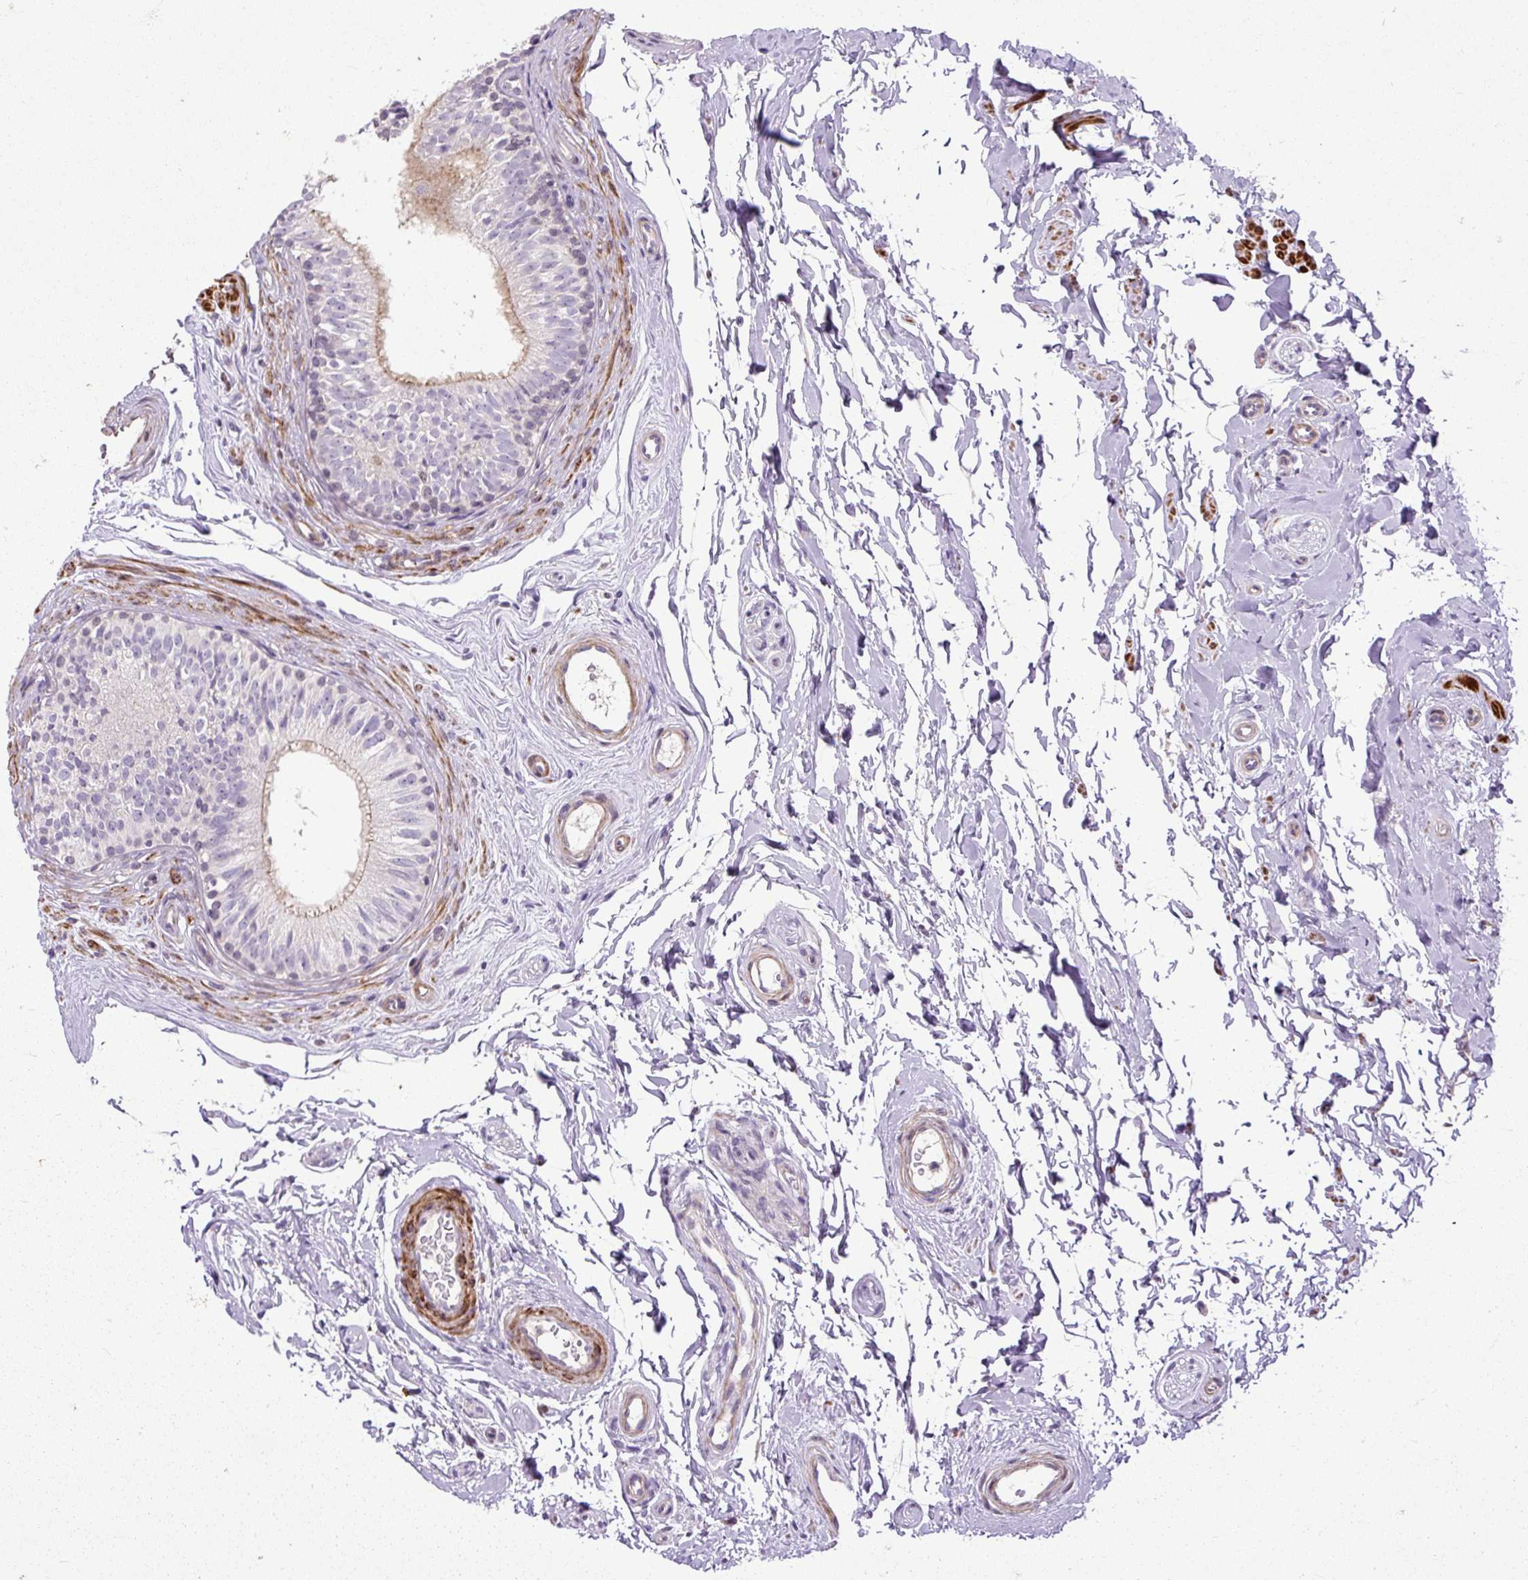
{"staining": {"intensity": "moderate", "quantity": "<25%", "location": "cytoplasmic/membranous"}, "tissue": "epididymis", "cell_type": "Glandular cells", "image_type": "normal", "snomed": [{"axis": "morphology", "description": "Normal tissue, NOS"}, {"axis": "topography", "description": "Epididymis"}], "caption": "Protein staining exhibits moderate cytoplasmic/membranous expression in about <25% of glandular cells in unremarkable epididymis.", "gene": "ZNF197", "patient": {"sex": "male", "age": 45}}